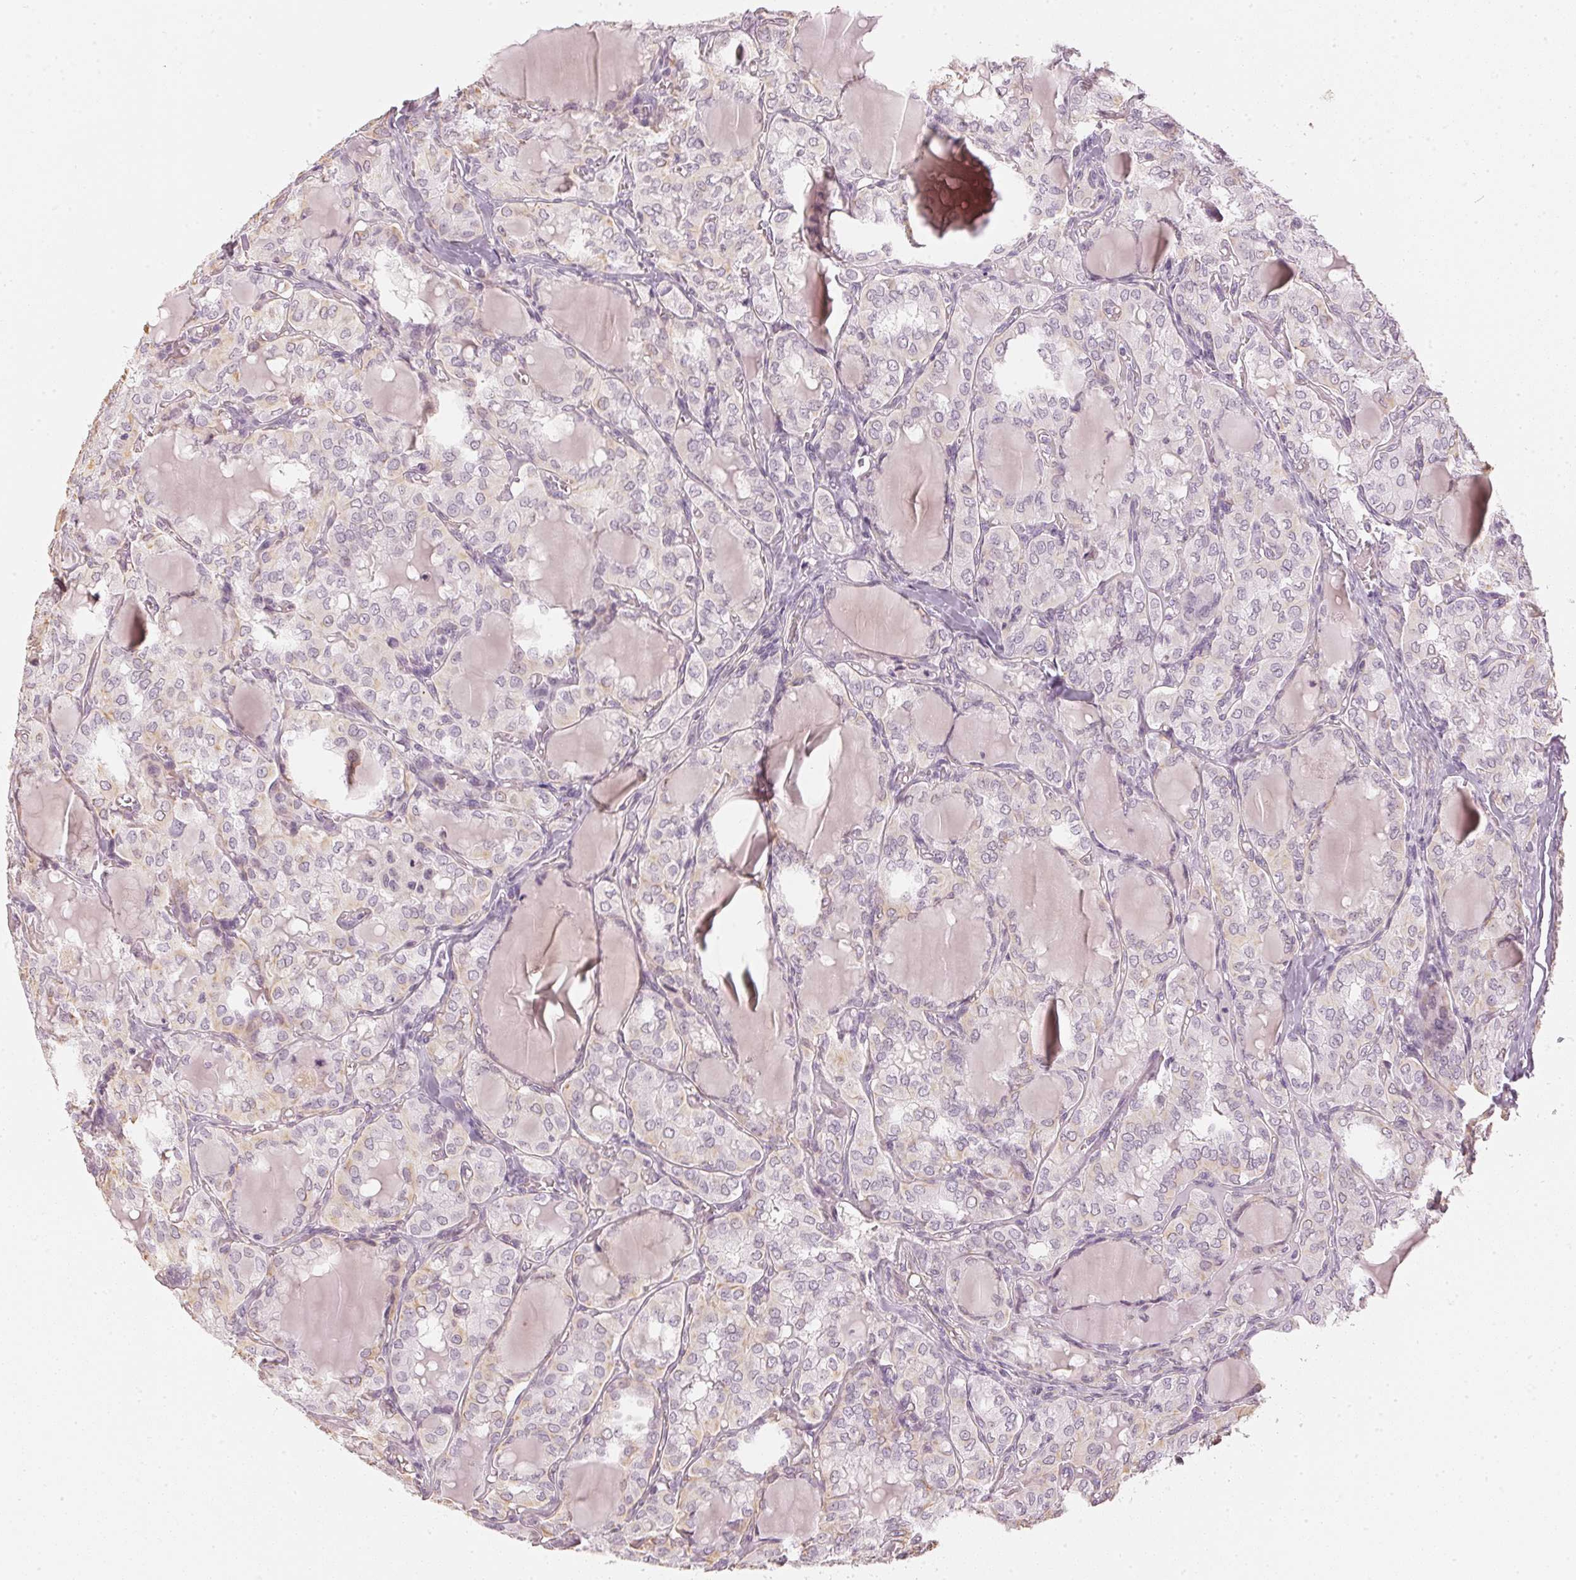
{"staining": {"intensity": "negative", "quantity": "none", "location": "none"}, "tissue": "thyroid cancer", "cell_type": "Tumor cells", "image_type": "cancer", "snomed": [{"axis": "morphology", "description": "Papillary adenocarcinoma, NOS"}, {"axis": "topography", "description": "Thyroid gland"}], "caption": "This is a micrograph of immunohistochemistry (IHC) staining of thyroid cancer (papillary adenocarcinoma), which shows no expression in tumor cells.", "gene": "APLP1", "patient": {"sex": "male", "age": 20}}